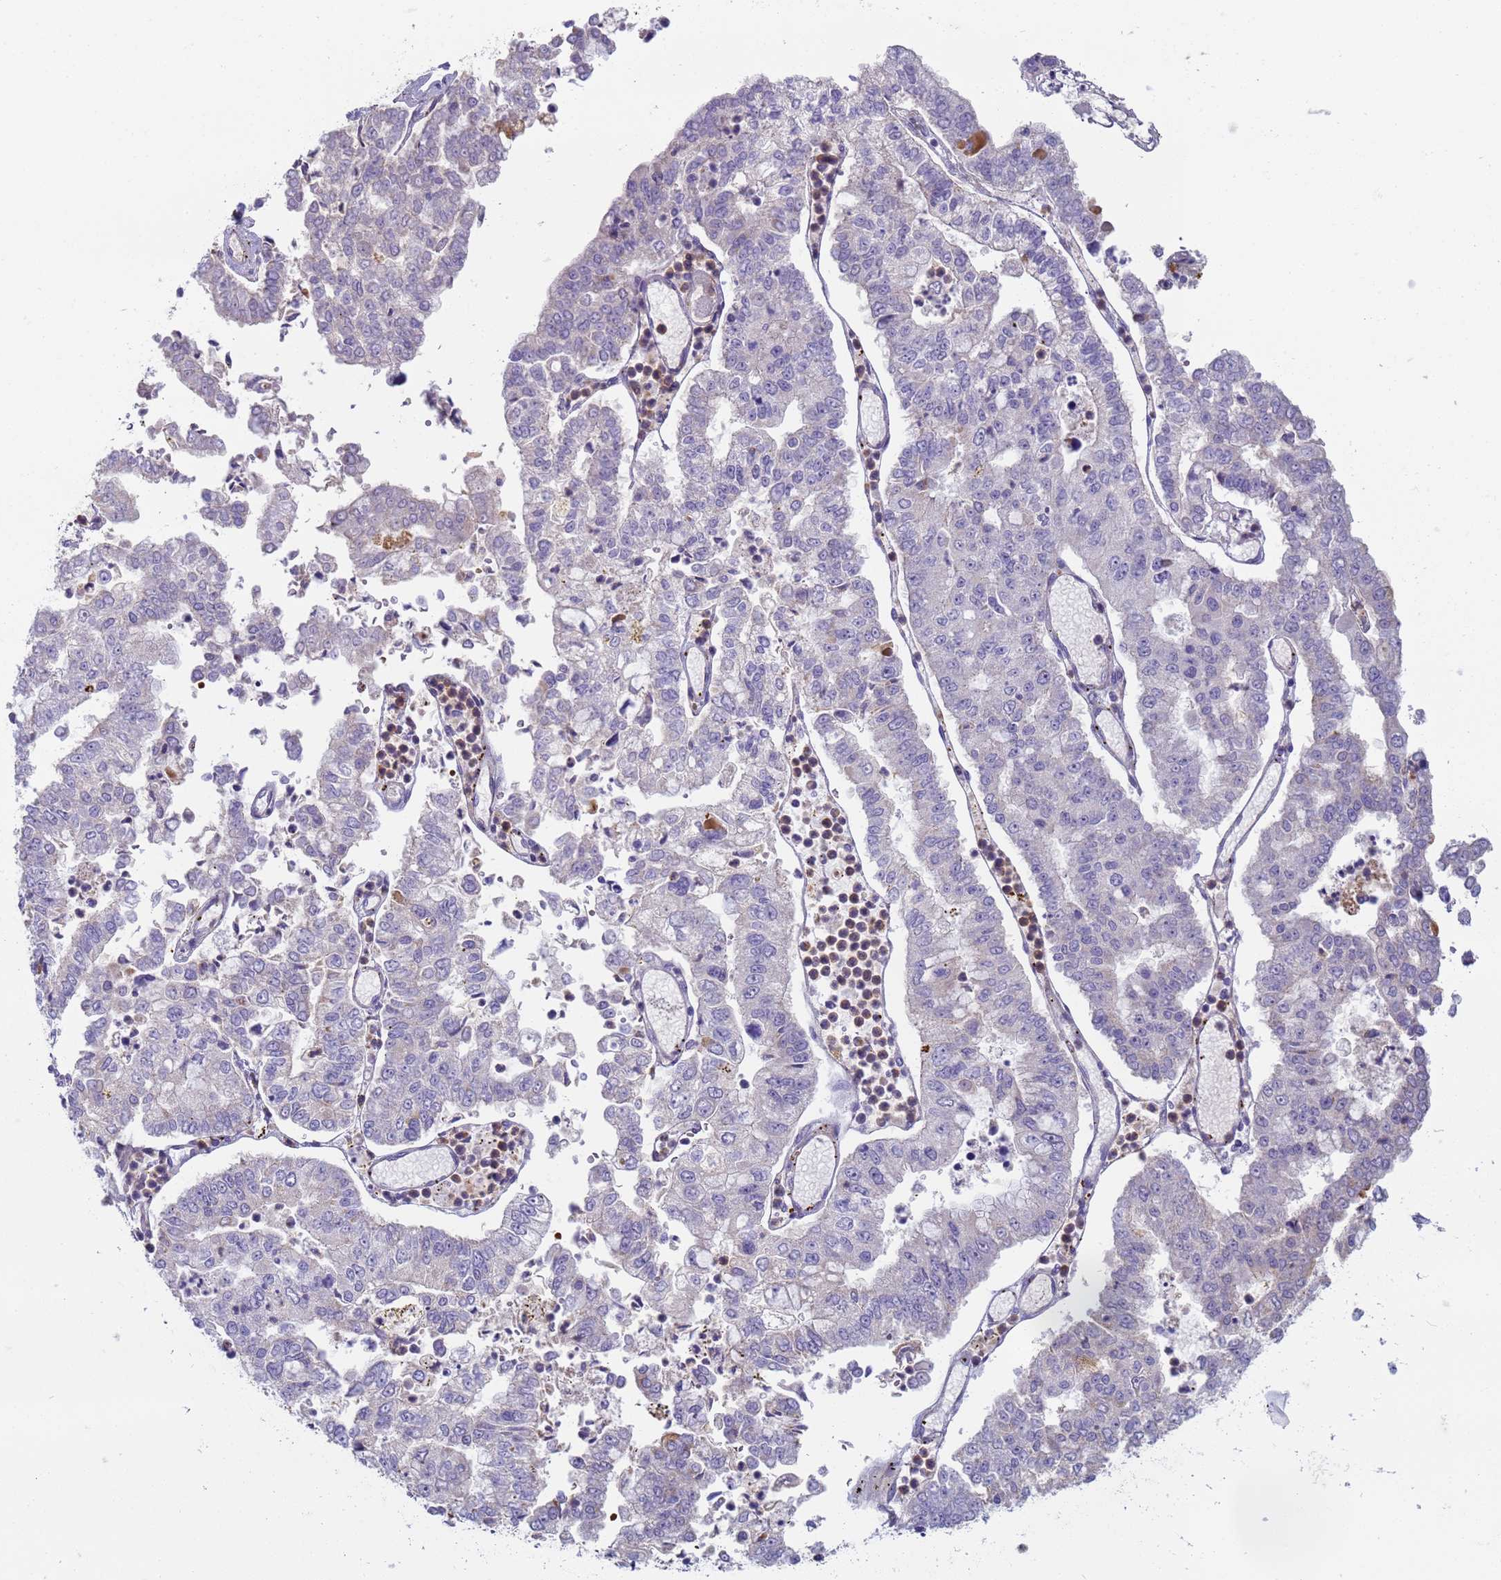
{"staining": {"intensity": "negative", "quantity": "none", "location": "none"}, "tissue": "stomach cancer", "cell_type": "Tumor cells", "image_type": "cancer", "snomed": [{"axis": "morphology", "description": "Adenocarcinoma, NOS"}, {"axis": "topography", "description": "Stomach"}], "caption": "Tumor cells are negative for protein expression in human adenocarcinoma (stomach).", "gene": "CR1", "patient": {"sex": "male", "age": 76}}